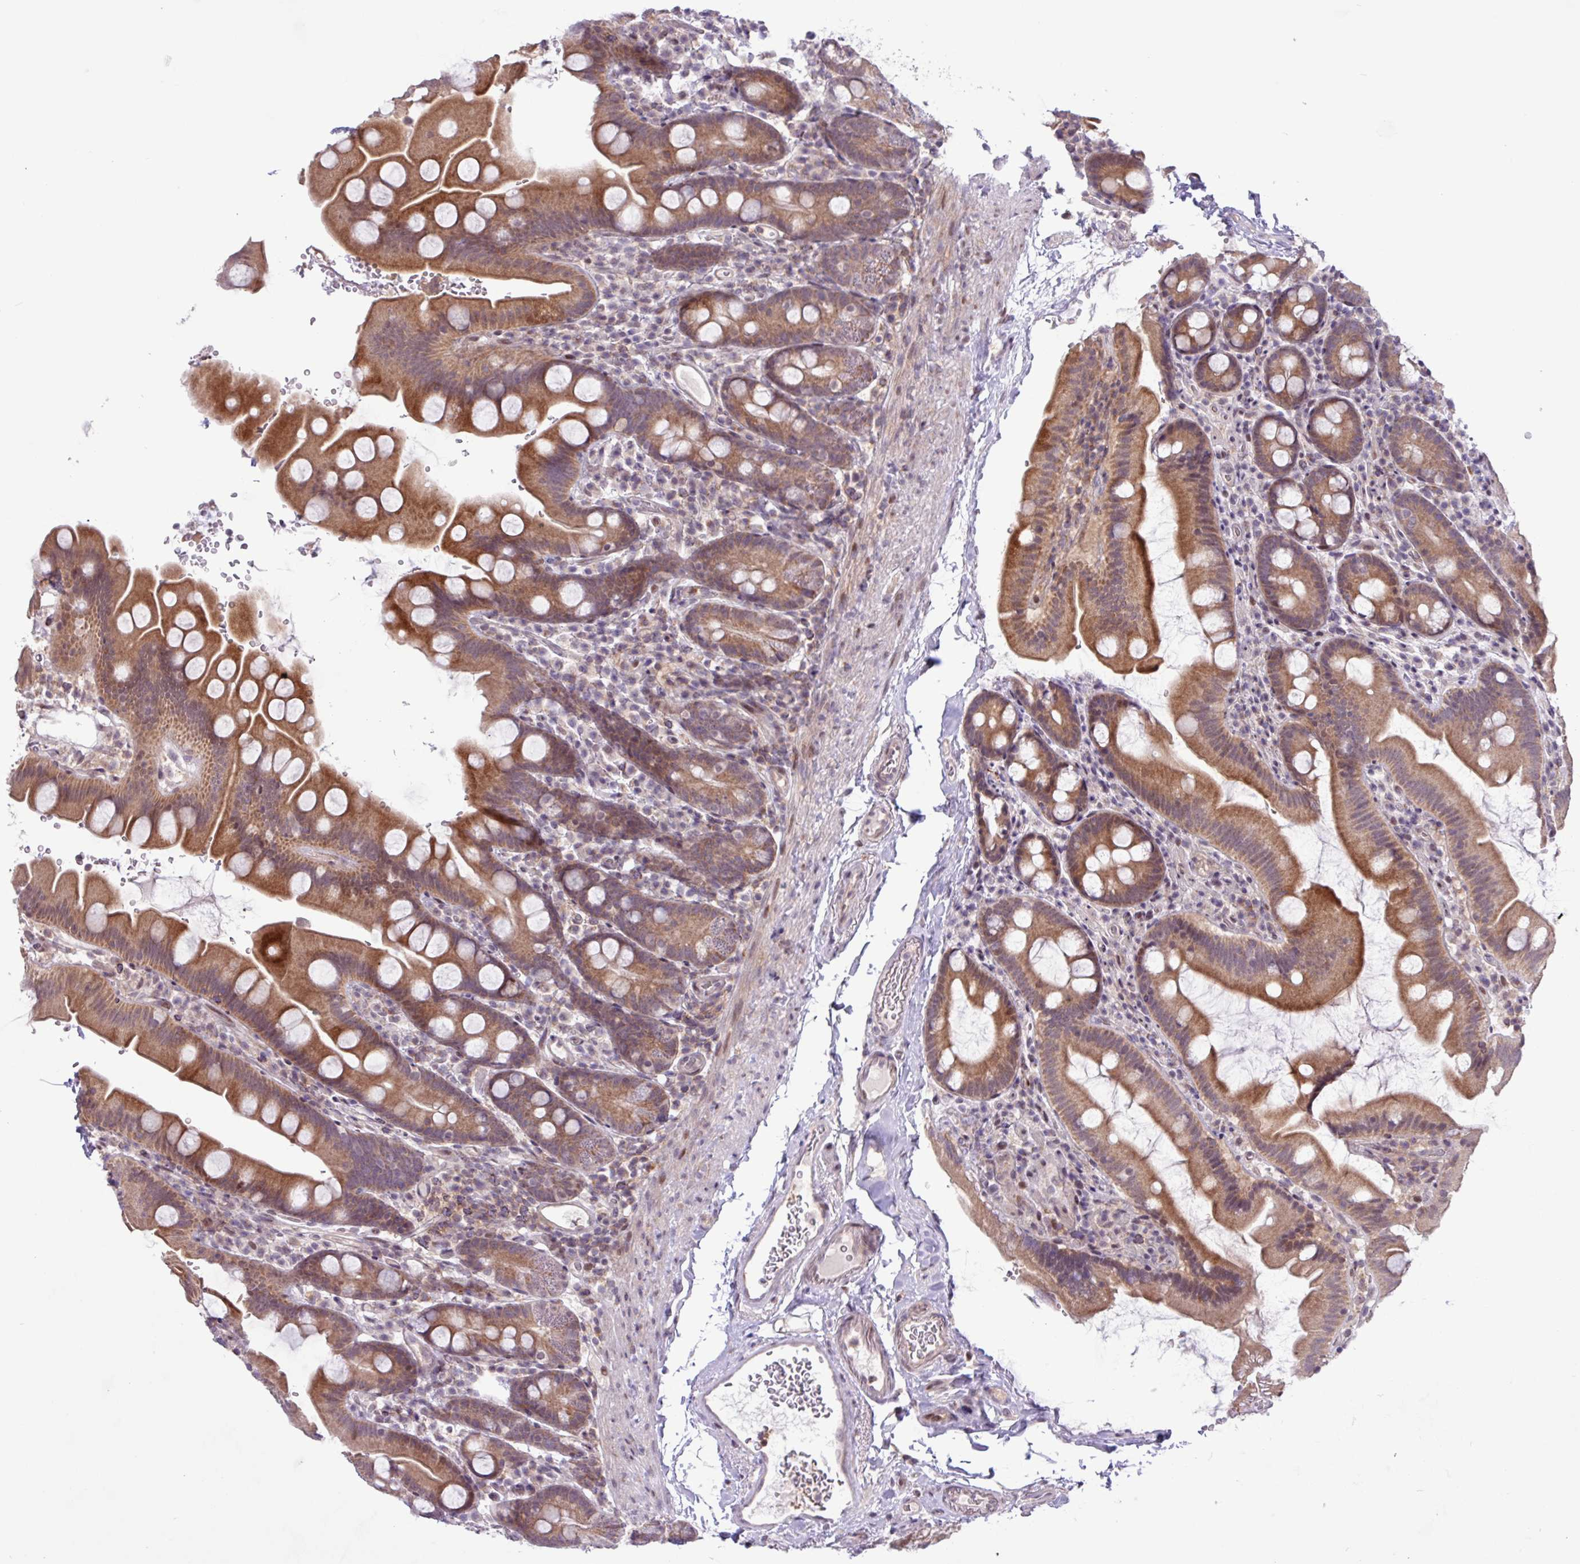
{"staining": {"intensity": "strong", "quantity": ">75%", "location": "cytoplasmic/membranous"}, "tissue": "small intestine", "cell_type": "Glandular cells", "image_type": "normal", "snomed": [{"axis": "morphology", "description": "Normal tissue, NOS"}, {"axis": "topography", "description": "Small intestine"}], "caption": "Immunohistochemistry (IHC) photomicrograph of normal small intestine: human small intestine stained using IHC displays high levels of strong protein expression localized specifically in the cytoplasmic/membranous of glandular cells, appearing as a cytoplasmic/membranous brown color.", "gene": "RTL3", "patient": {"sex": "female", "age": 68}}